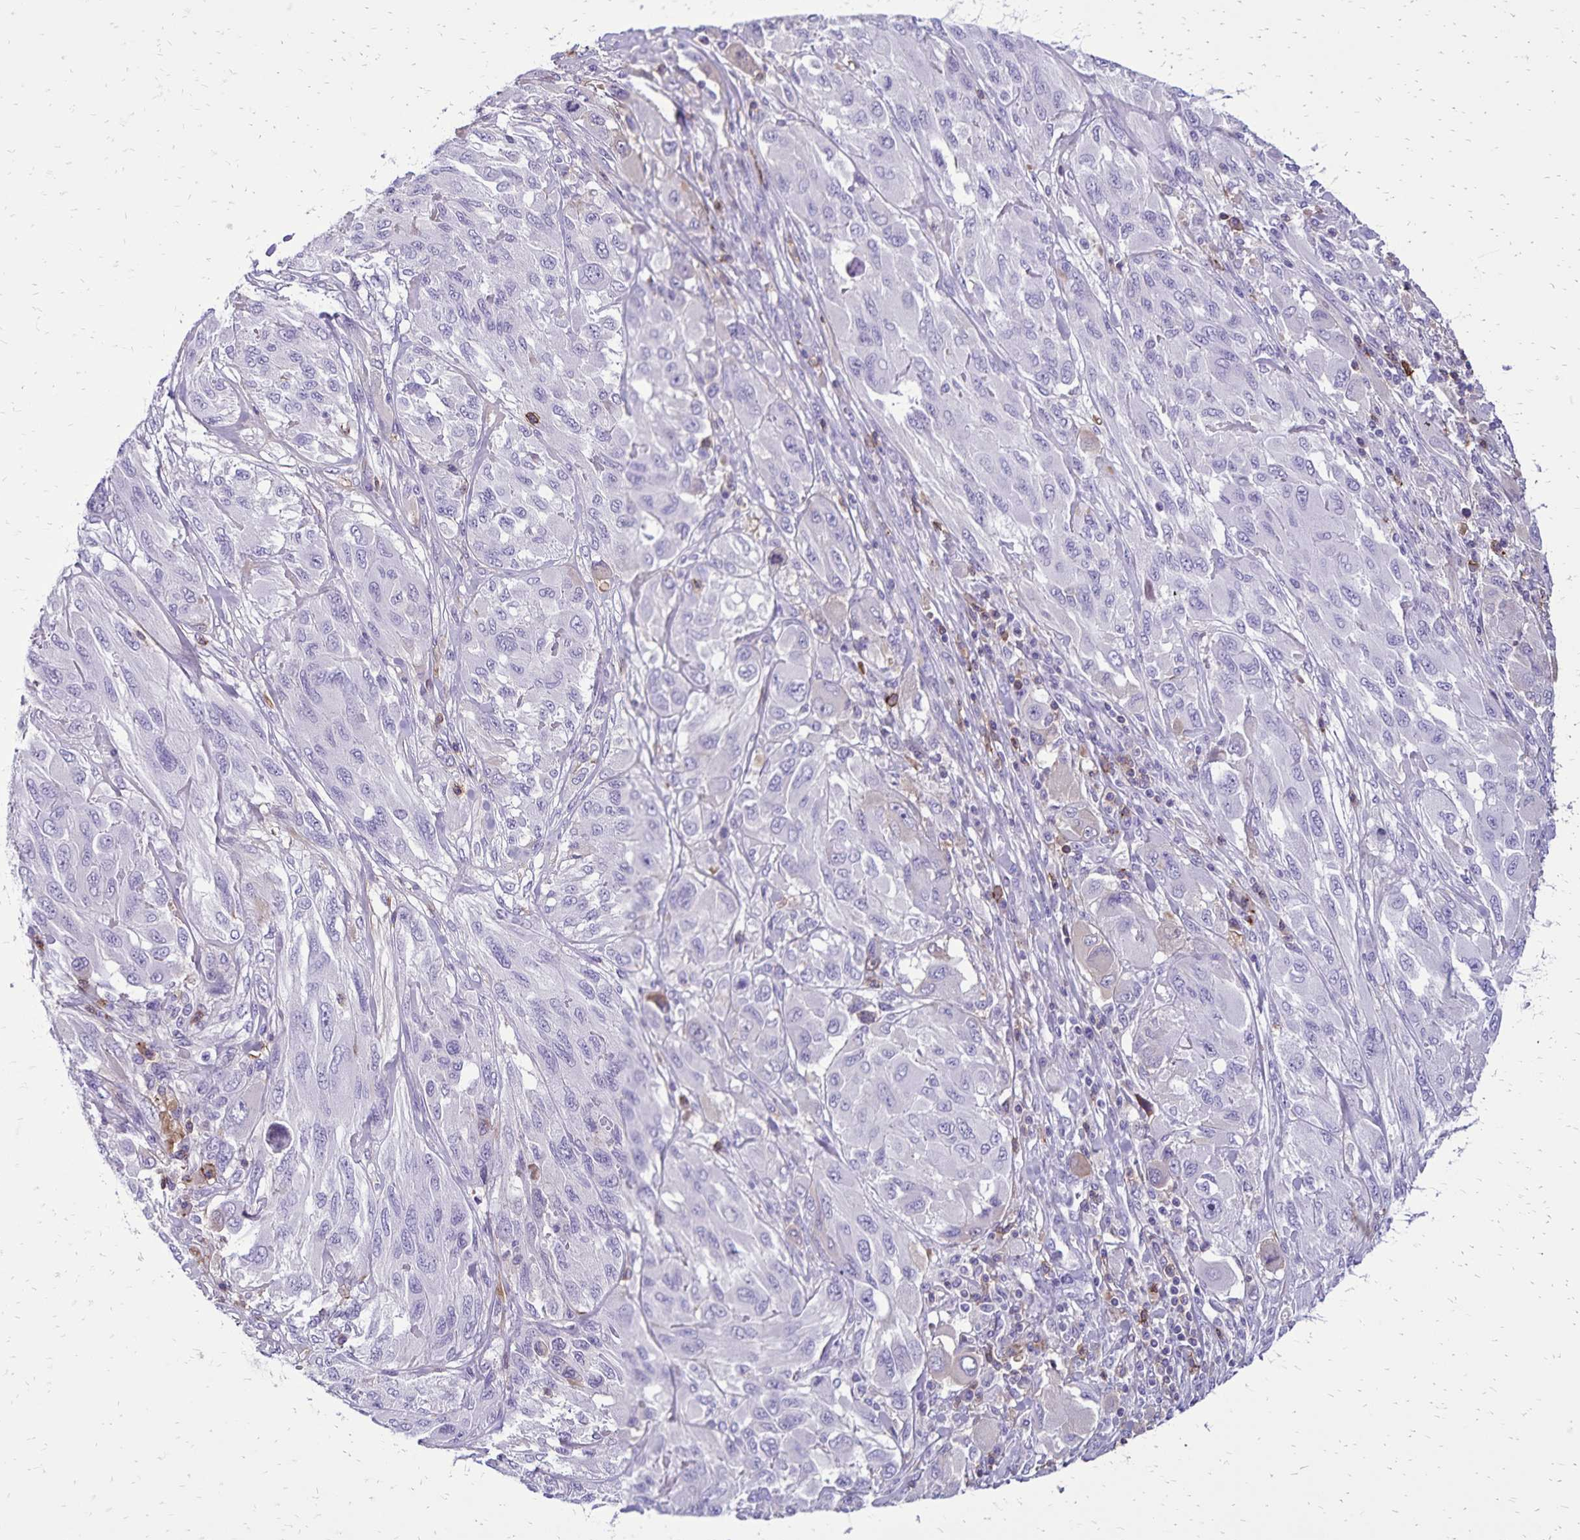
{"staining": {"intensity": "negative", "quantity": "none", "location": "none"}, "tissue": "melanoma", "cell_type": "Tumor cells", "image_type": "cancer", "snomed": [{"axis": "morphology", "description": "Malignant melanoma, NOS"}, {"axis": "topography", "description": "Skin"}], "caption": "Human melanoma stained for a protein using IHC demonstrates no positivity in tumor cells.", "gene": "CD27", "patient": {"sex": "female", "age": 91}}